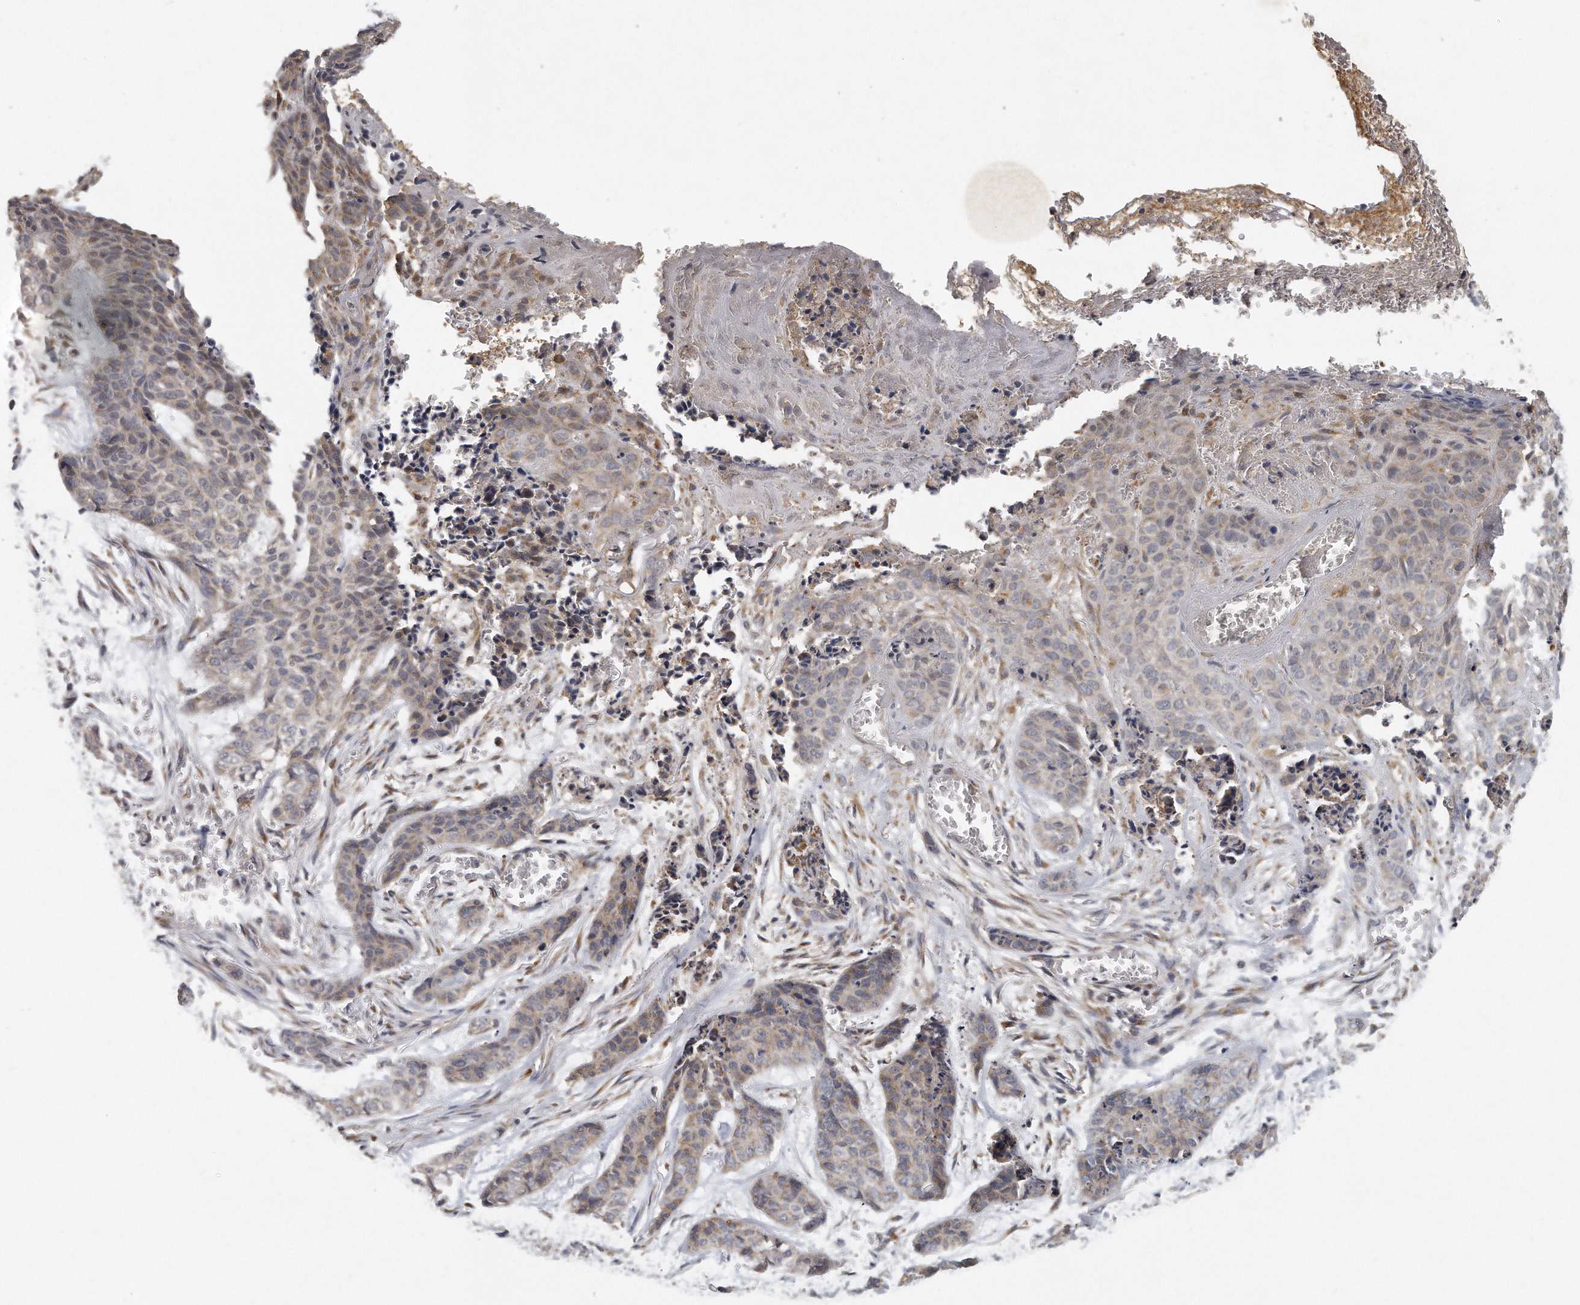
{"staining": {"intensity": "weak", "quantity": "<25%", "location": "cytoplasmic/membranous"}, "tissue": "skin cancer", "cell_type": "Tumor cells", "image_type": "cancer", "snomed": [{"axis": "morphology", "description": "Basal cell carcinoma"}, {"axis": "topography", "description": "Skin"}], "caption": "Skin basal cell carcinoma was stained to show a protein in brown. There is no significant positivity in tumor cells. (Immunohistochemistry, brightfield microscopy, high magnification).", "gene": "TRAPPC14", "patient": {"sex": "female", "age": 64}}